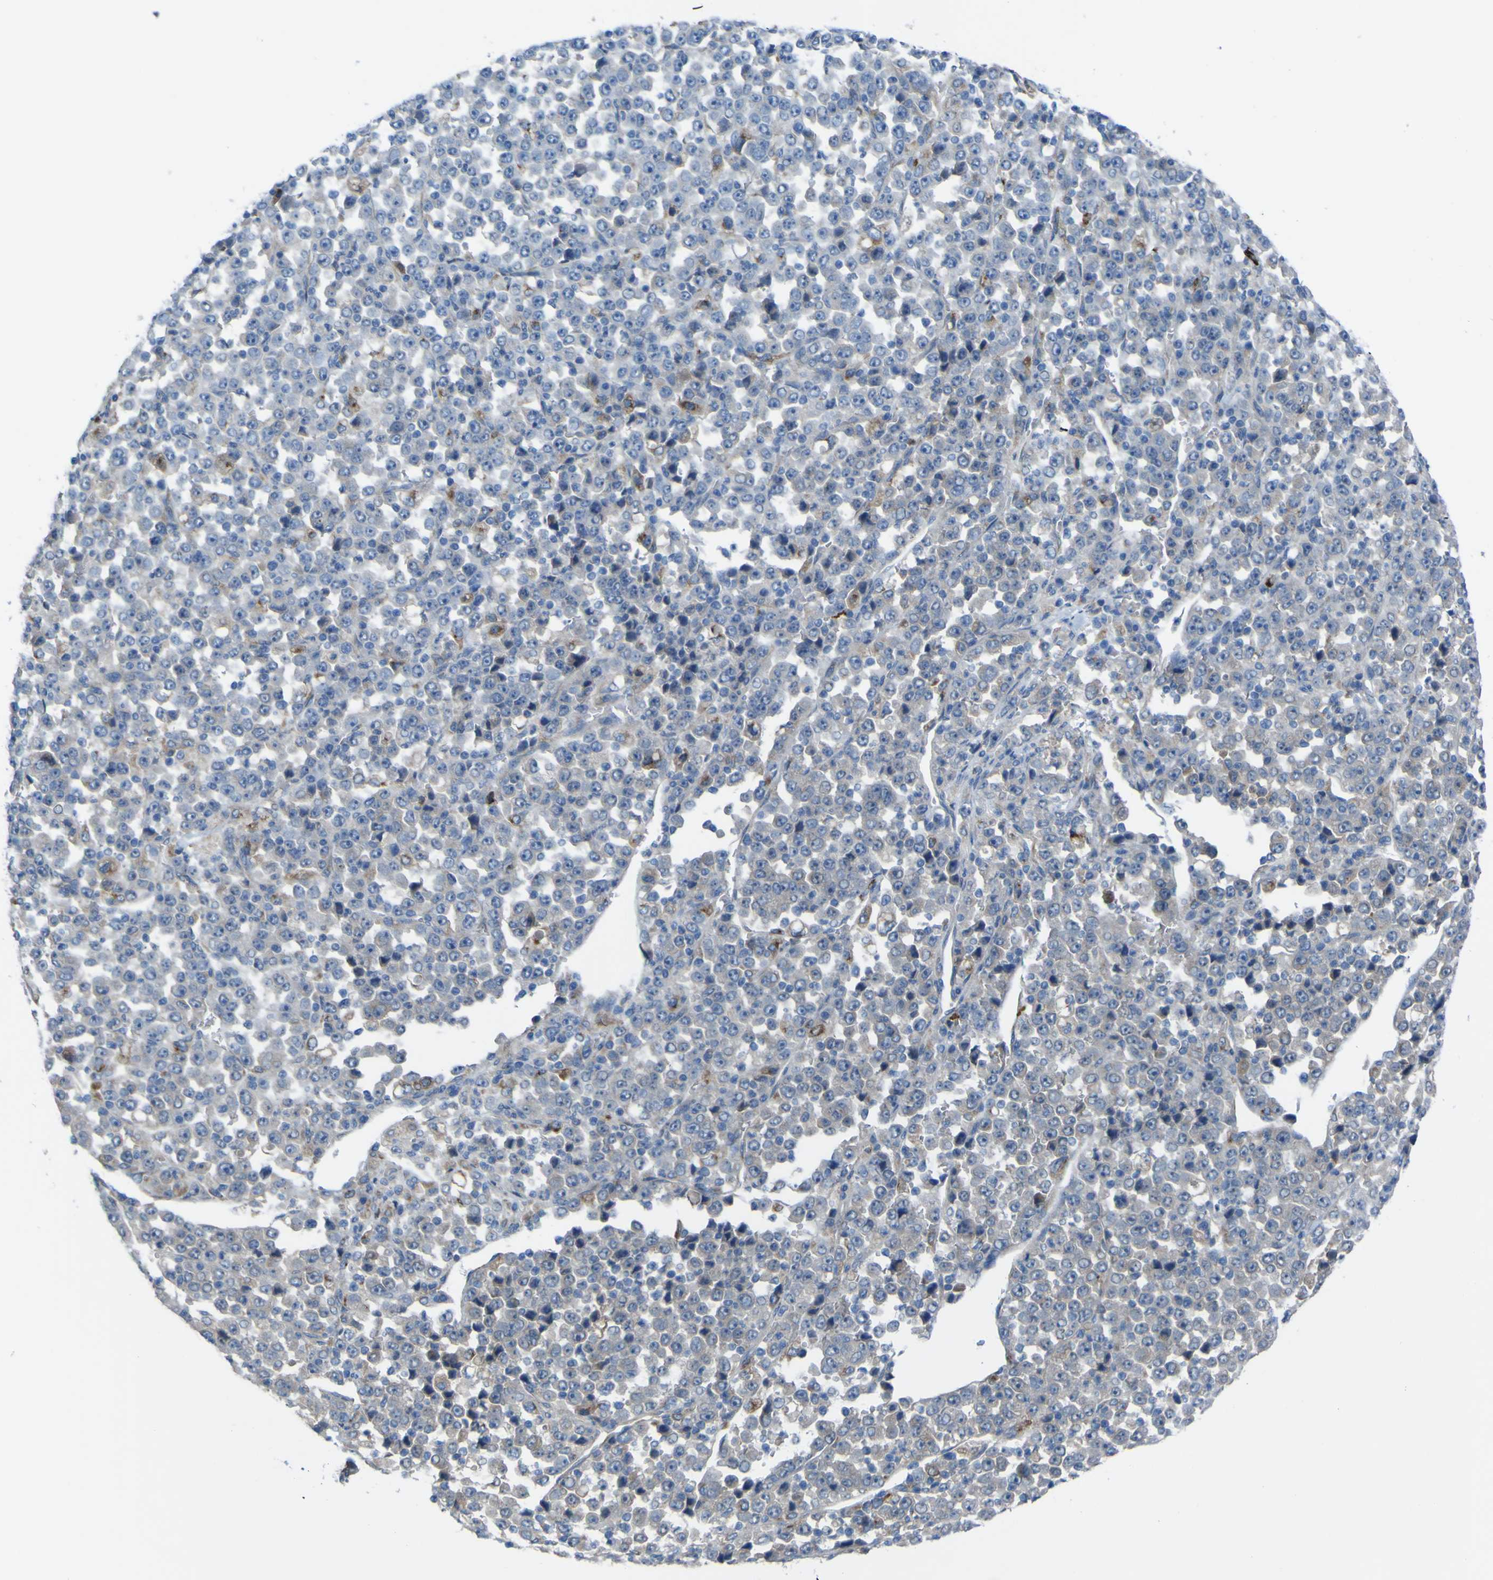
{"staining": {"intensity": "weak", "quantity": "25%-75%", "location": "cytoplasmic/membranous"}, "tissue": "stomach cancer", "cell_type": "Tumor cells", "image_type": "cancer", "snomed": [{"axis": "morphology", "description": "Normal tissue, NOS"}, {"axis": "morphology", "description": "Adenocarcinoma, NOS"}, {"axis": "topography", "description": "Stomach, upper"}, {"axis": "topography", "description": "Stomach"}], "caption": "Immunohistochemical staining of adenocarcinoma (stomach) shows low levels of weak cytoplasmic/membranous expression in approximately 25%-75% of tumor cells.", "gene": "CST3", "patient": {"sex": "male", "age": 59}}